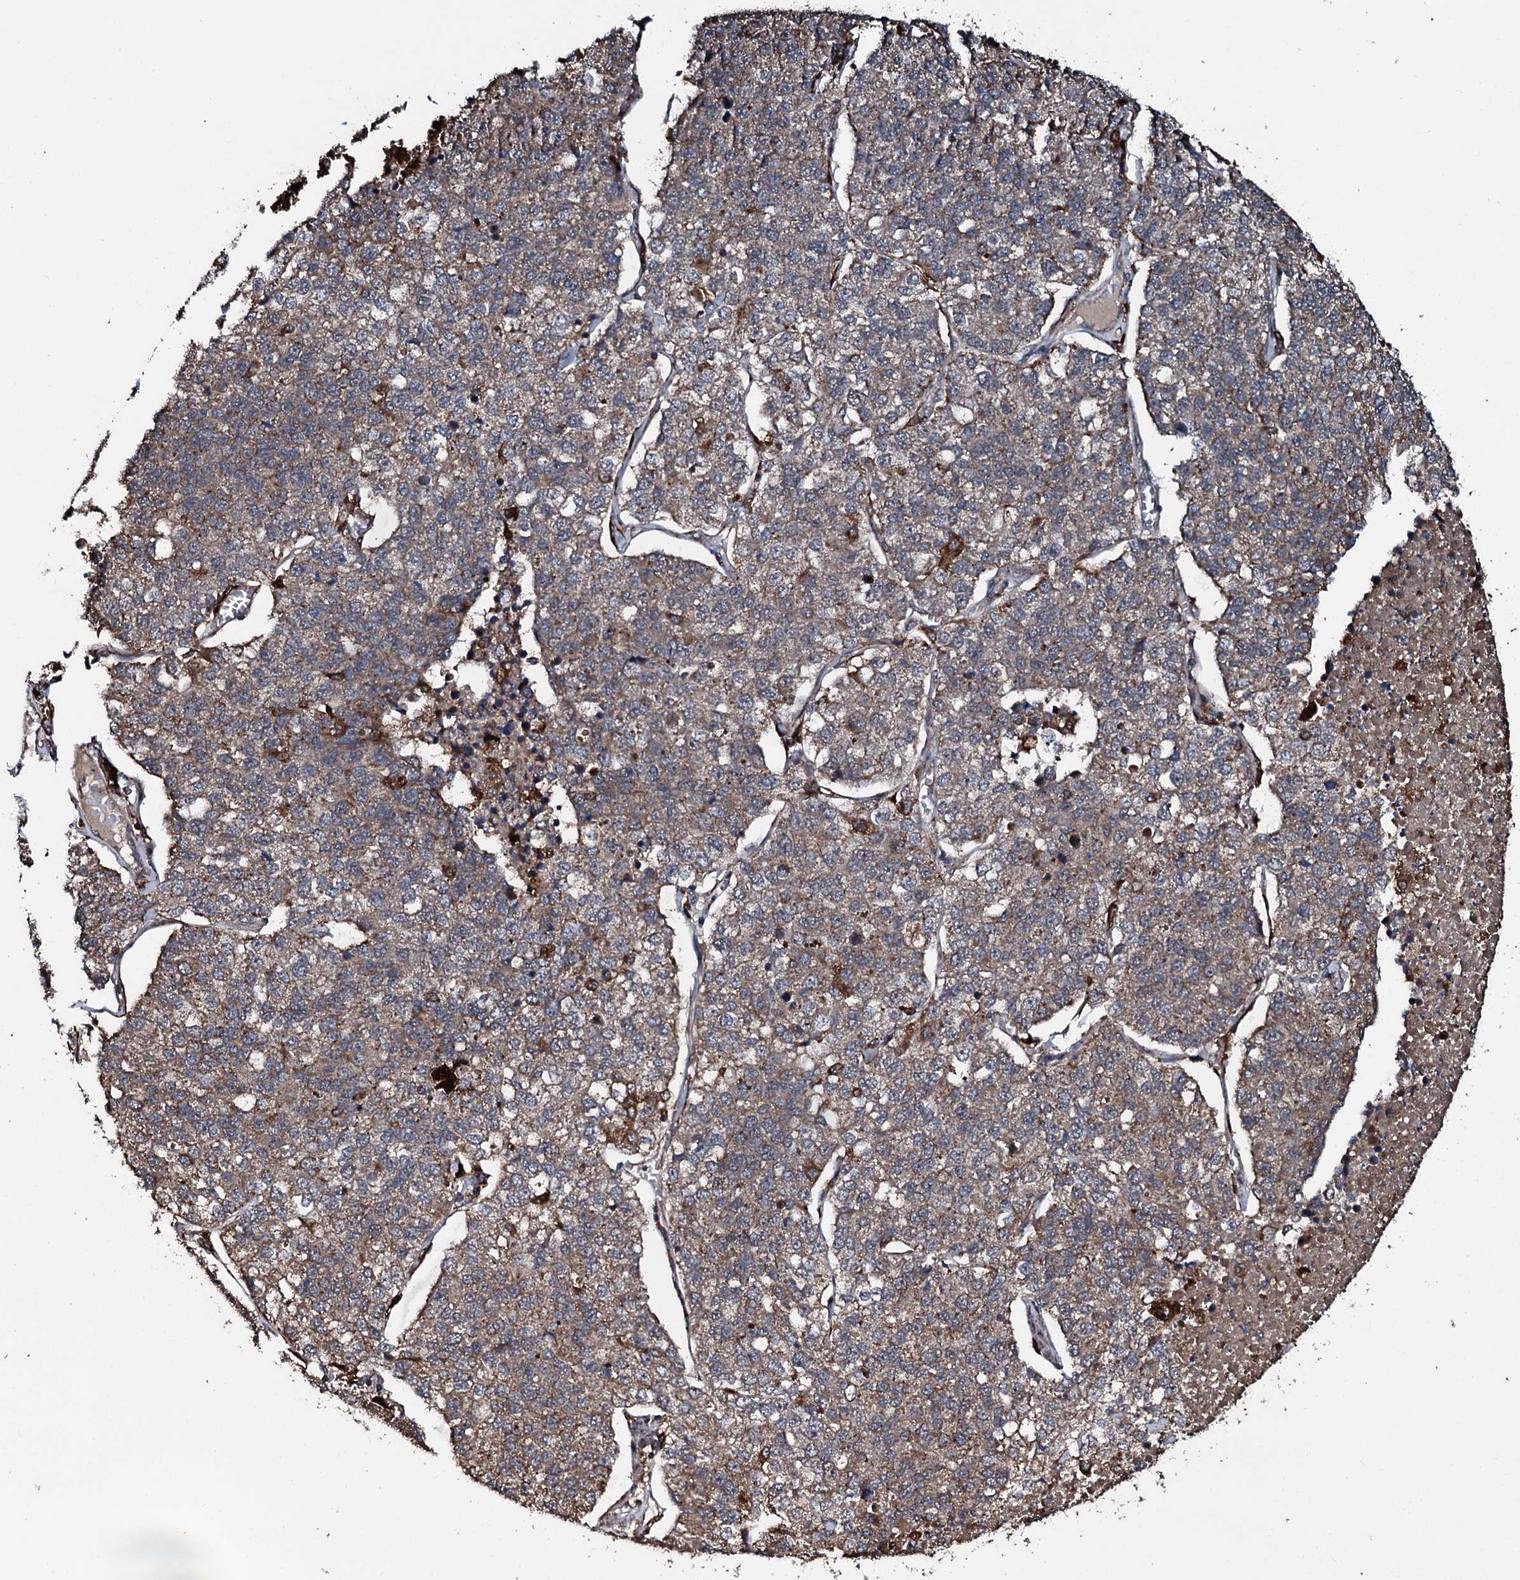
{"staining": {"intensity": "weak", "quantity": ">75%", "location": "cytoplasmic/membranous"}, "tissue": "lung cancer", "cell_type": "Tumor cells", "image_type": "cancer", "snomed": [{"axis": "morphology", "description": "Adenocarcinoma, NOS"}, {"axis": "topography", "description": "Lung"}], "caption": "High-magnification brightfield microscopy of lung cancer stained with DAB (3,3'-diaminobenzidine) (brown) and counterstained with hematoxylin (blue). tumor cells exhibit weak cytoplasmic/membranous positivity is present in about>75% of cells.", "gene": "TPGS2", "patient": {"sex": "male", "age": 49}}